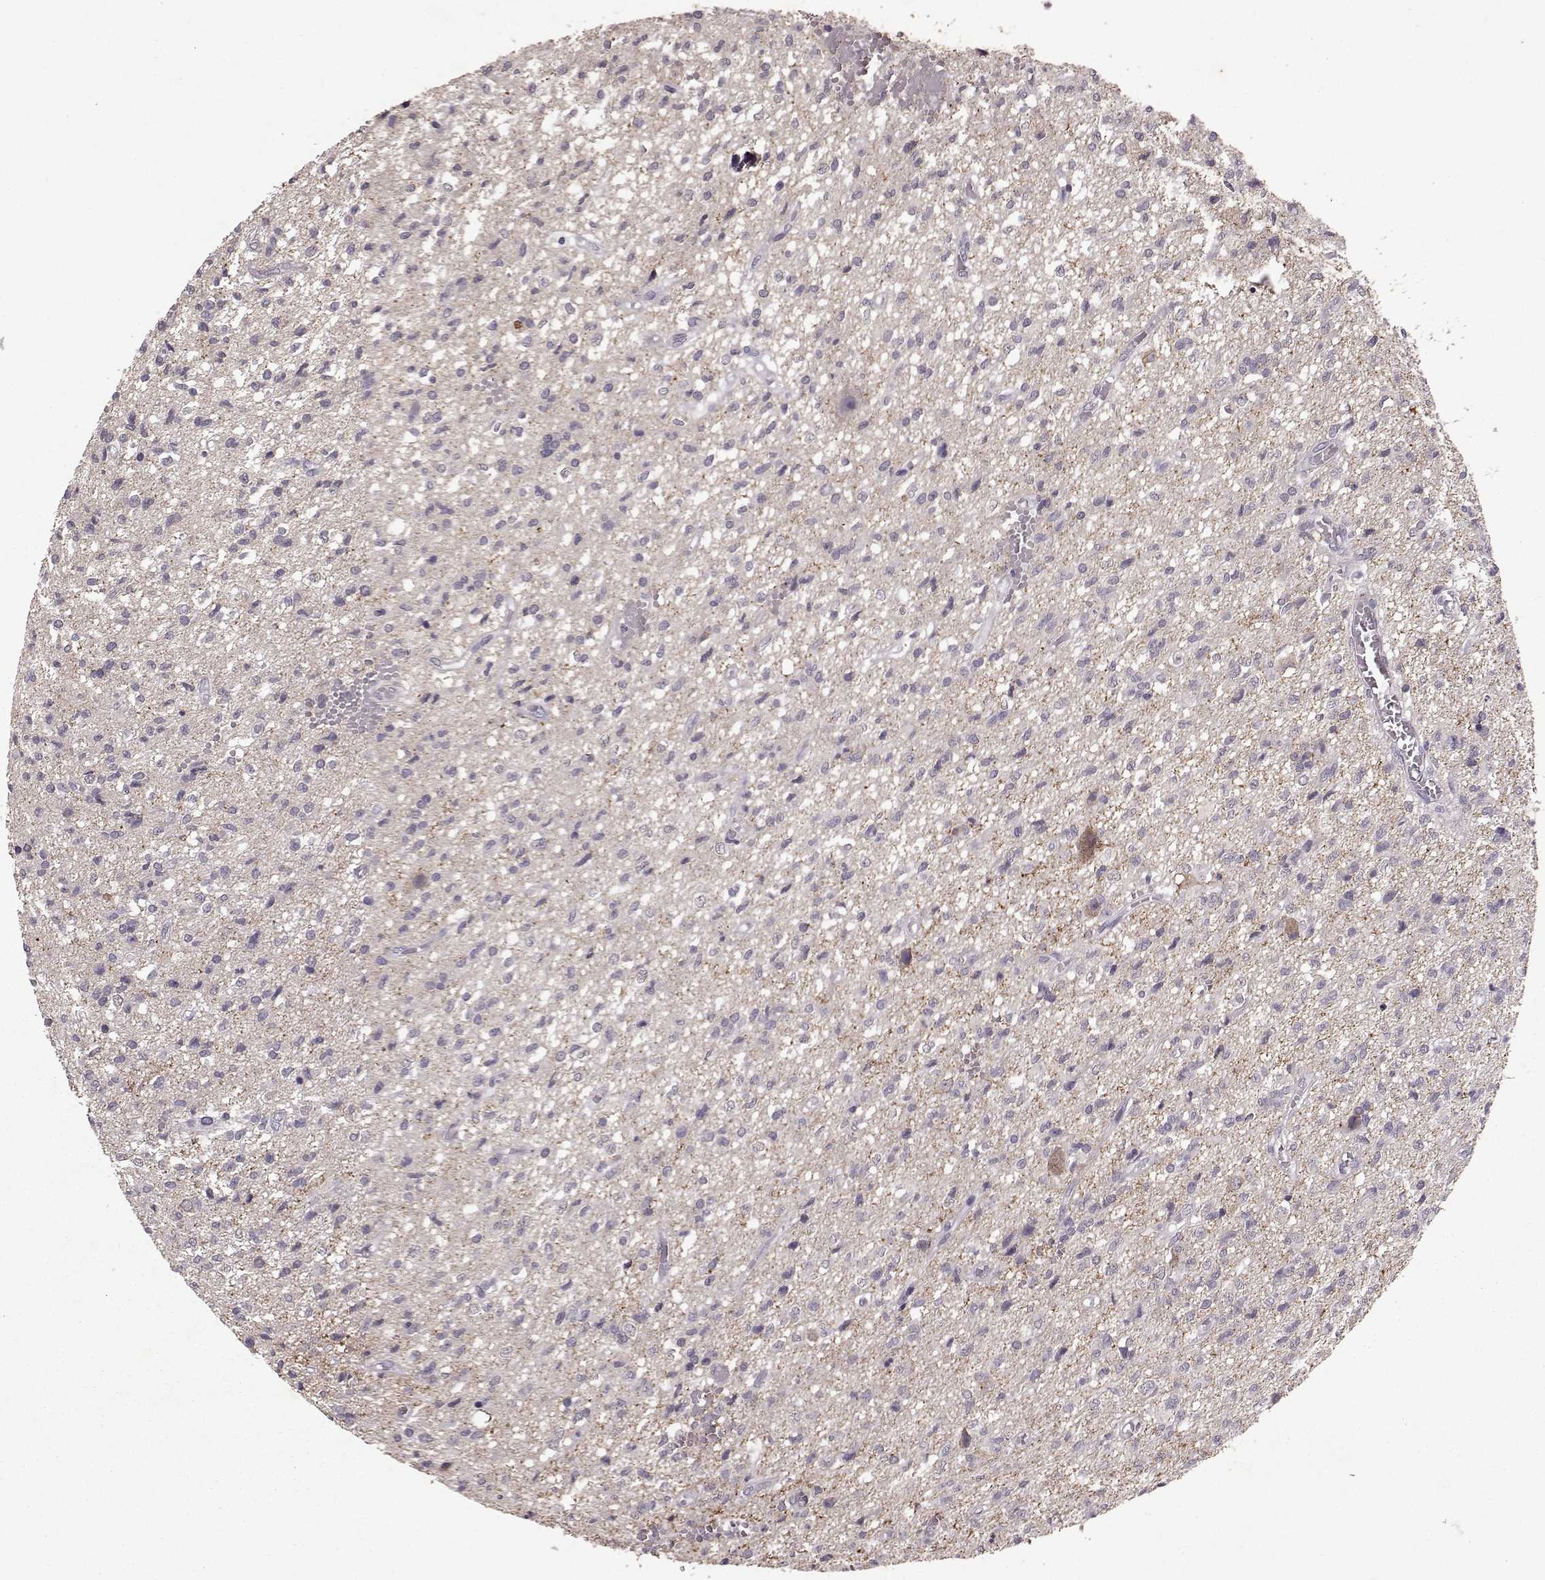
{"staining": {"intensity": "negative", "quantity": "none", "location": "none"}, "tissue": "glioma", "cell_type": "Tumor cells", "image_type": "cancer", "snomed": [{"axis": "morphology", "description": "Glioma, malignant, Low grade"}, {"axis": "topography", "description": "Brain"}], "caption": "Tumor cells are negative for protein expression in human malignant glioma (low-grade).", "gene": "FRRS1L", "patient": {"sex": "male", "age": 64}}